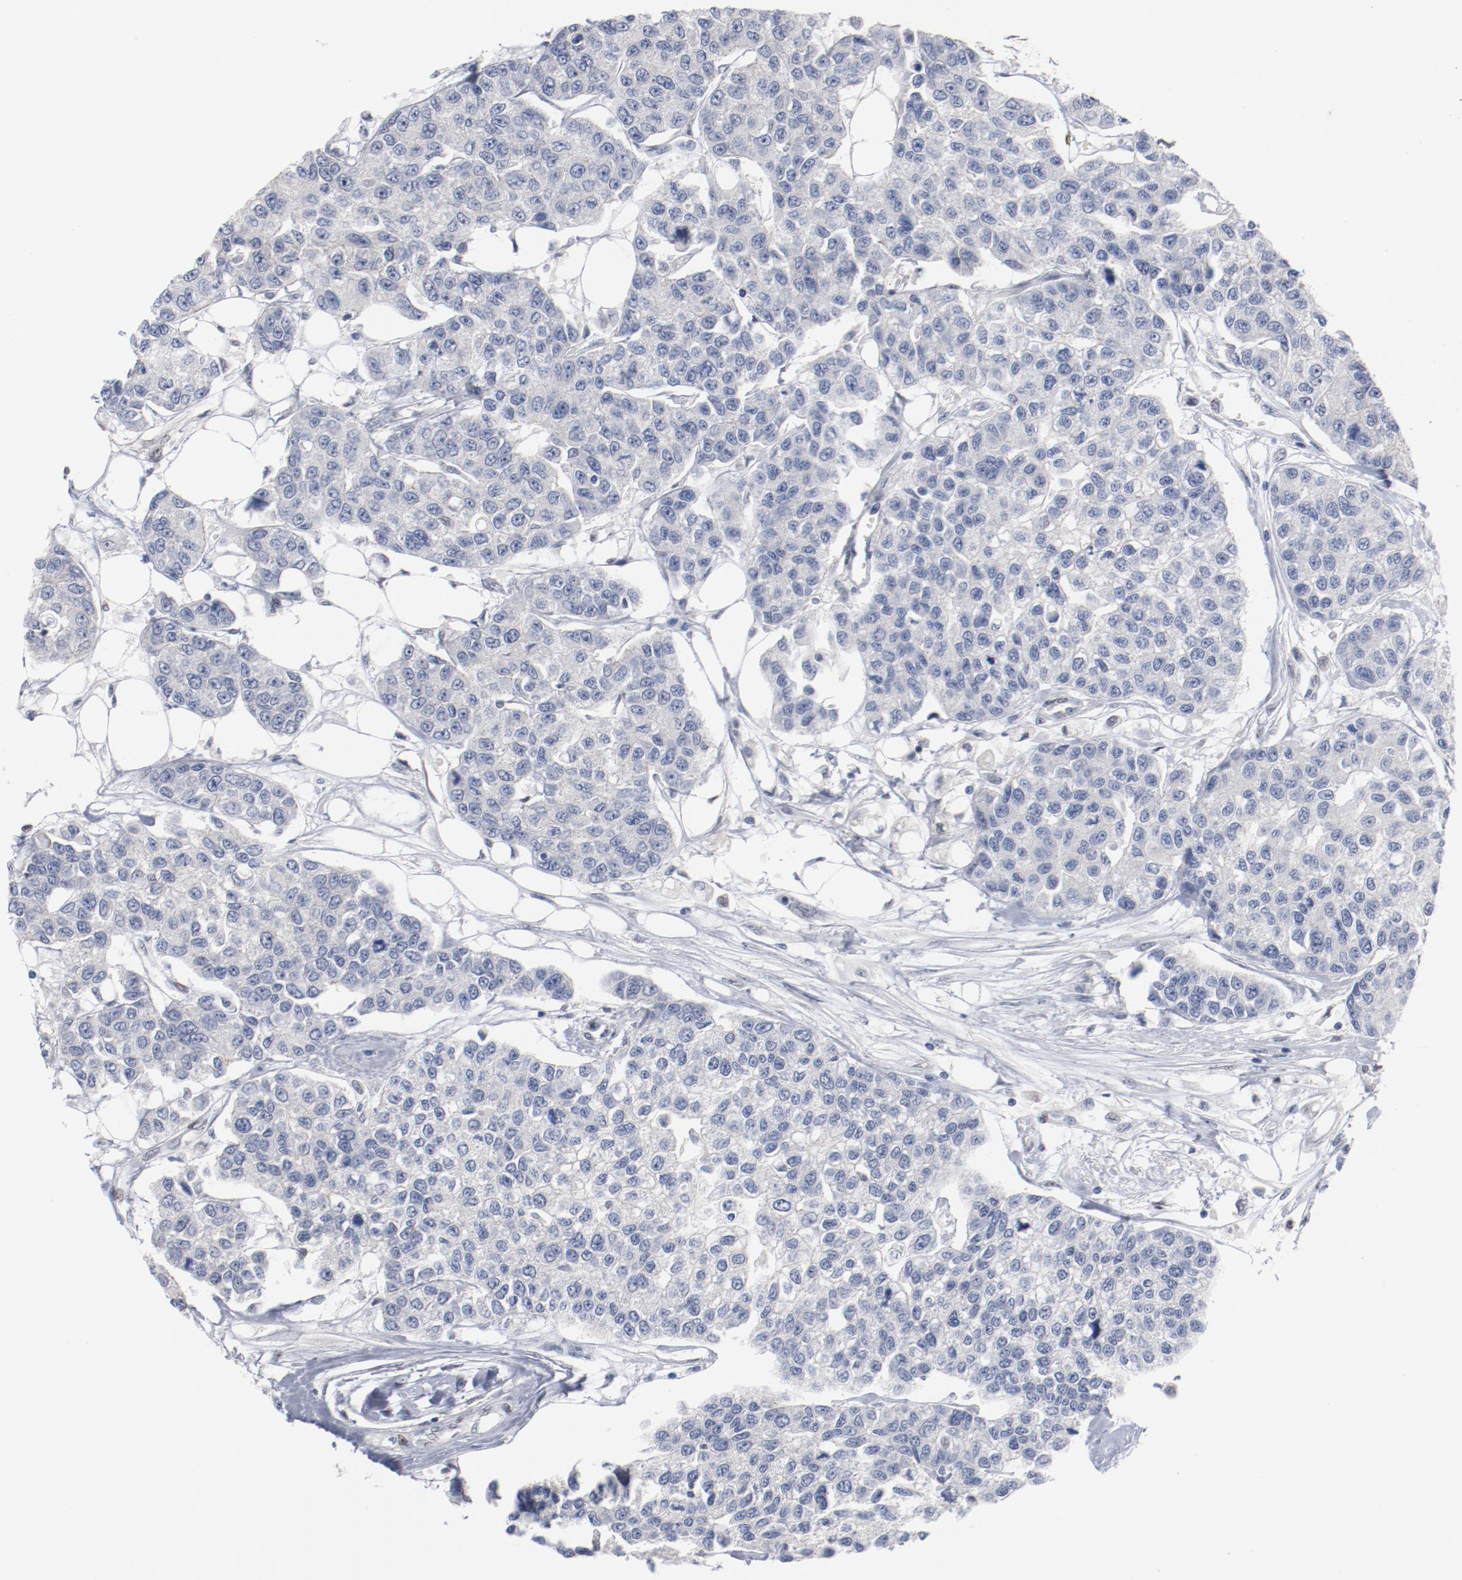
{"staining": {"intensity": "negative", "quantity": "none", "location": "none"}, "tissue": "breast cancer", "cell_type": "Tumor cells", "image_type": "cancer", "snomed": [{"axis": "morphology", "description": "Duct carcinoma"}, {"axis": "topography", "description": "Breast"}], "caption": "Tumor cells show no significant expression in intraductal carcinoma (breast).", "gene": "ZEB2", "patient": {"sex": "female", "age": 51}}